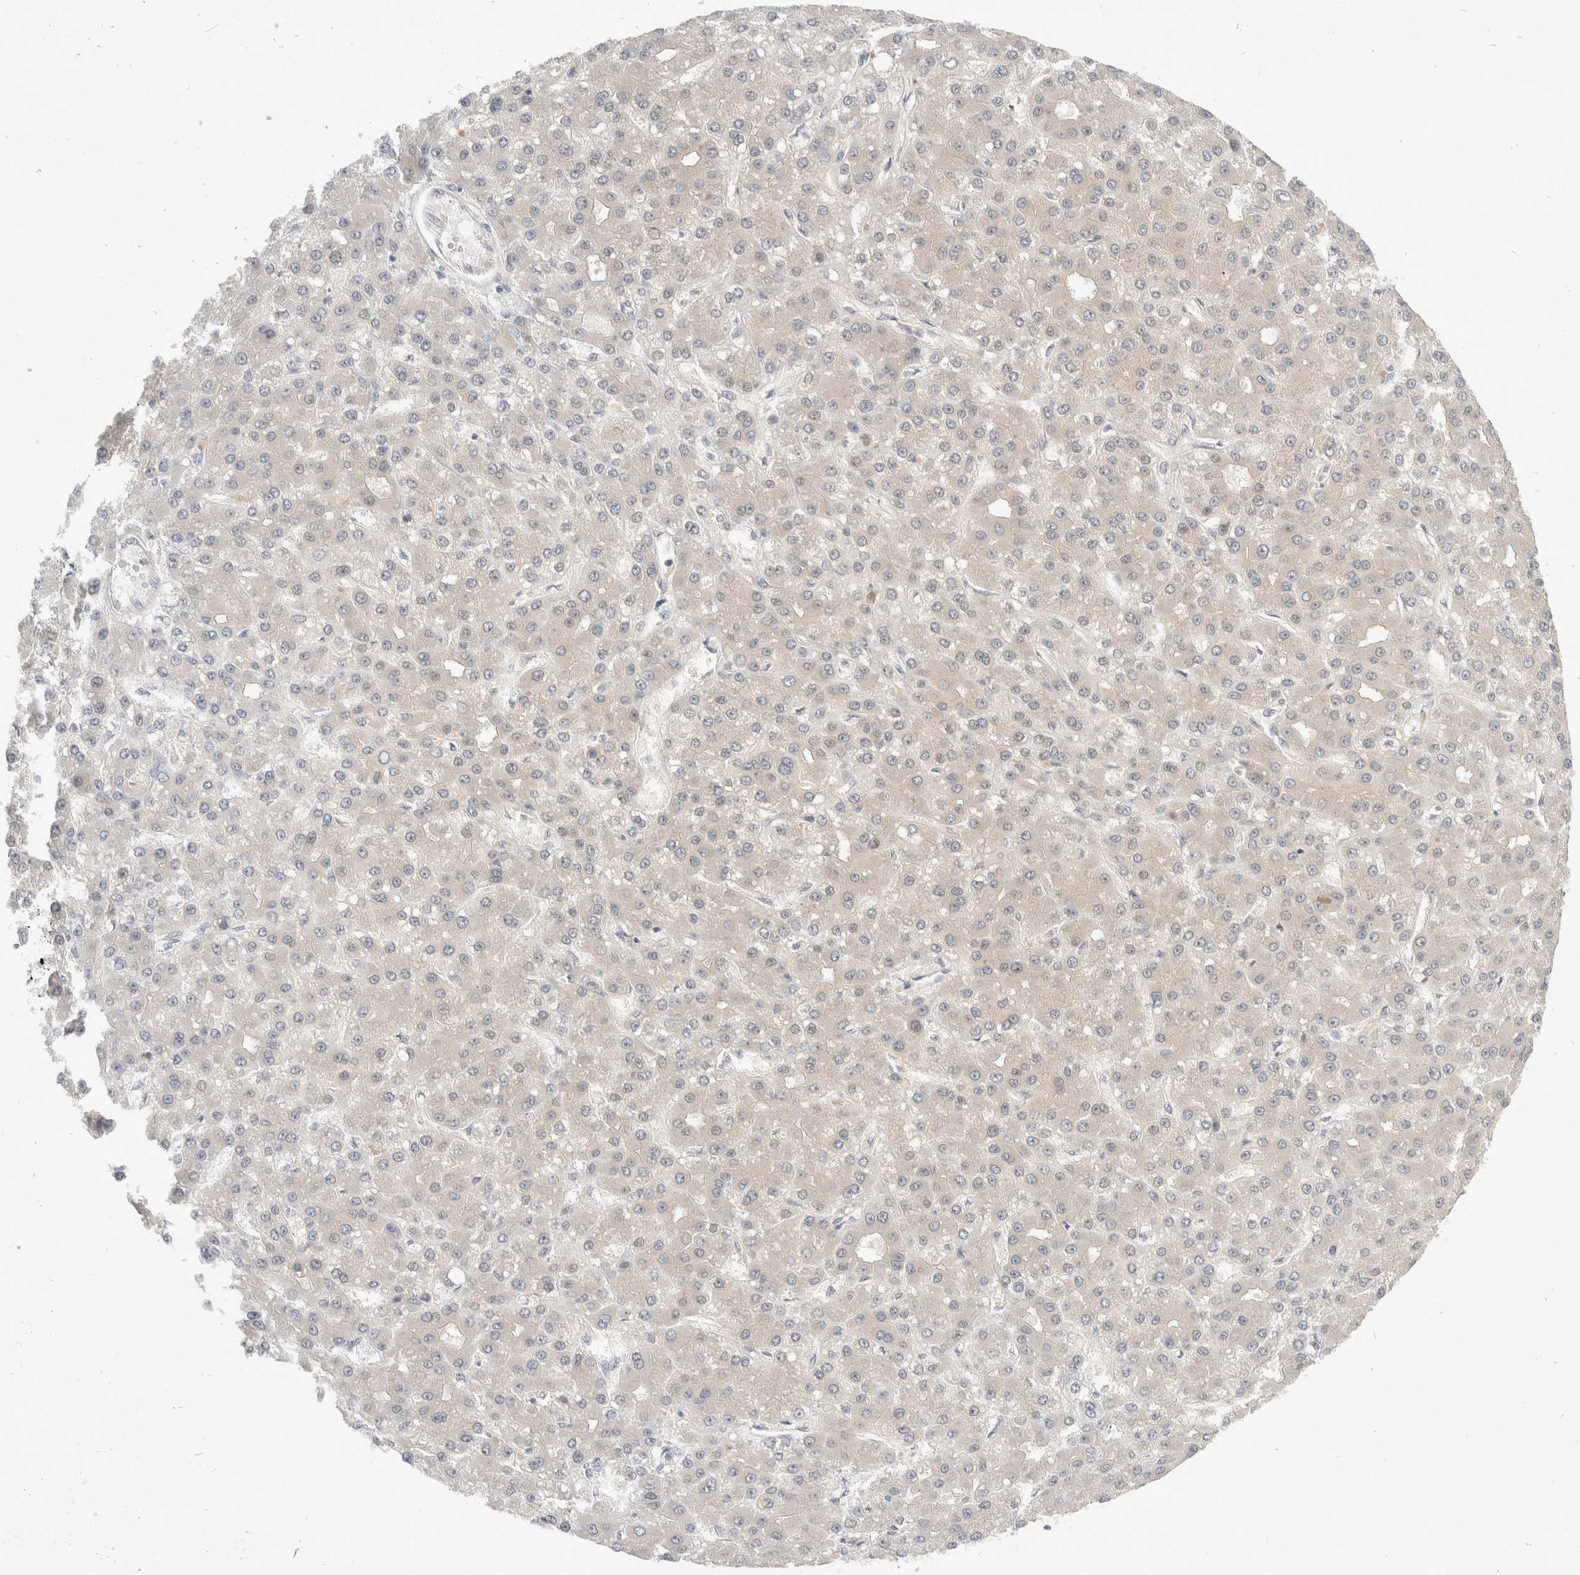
{"staining": {"intensity": "negative", "quantity": "none", "location": "none"}, "tissue": "liver cancer", "cell_type": "Tumor cells", "image_type": "cancer", "snomed": [{"axis": "morphology", "description": "Carcinoma, Hepatocellular, NOS"}, {"axis": "topography", "description": "Liver"}], "caption": "This photomicrograph is of liver cancer stained with IHC to label a protein in brown with the nuclei are counter-stained blue. There is no staining in tumor cells.", "gene": "TOM1L2", "patient": {"sex": "male", "age": 67}}